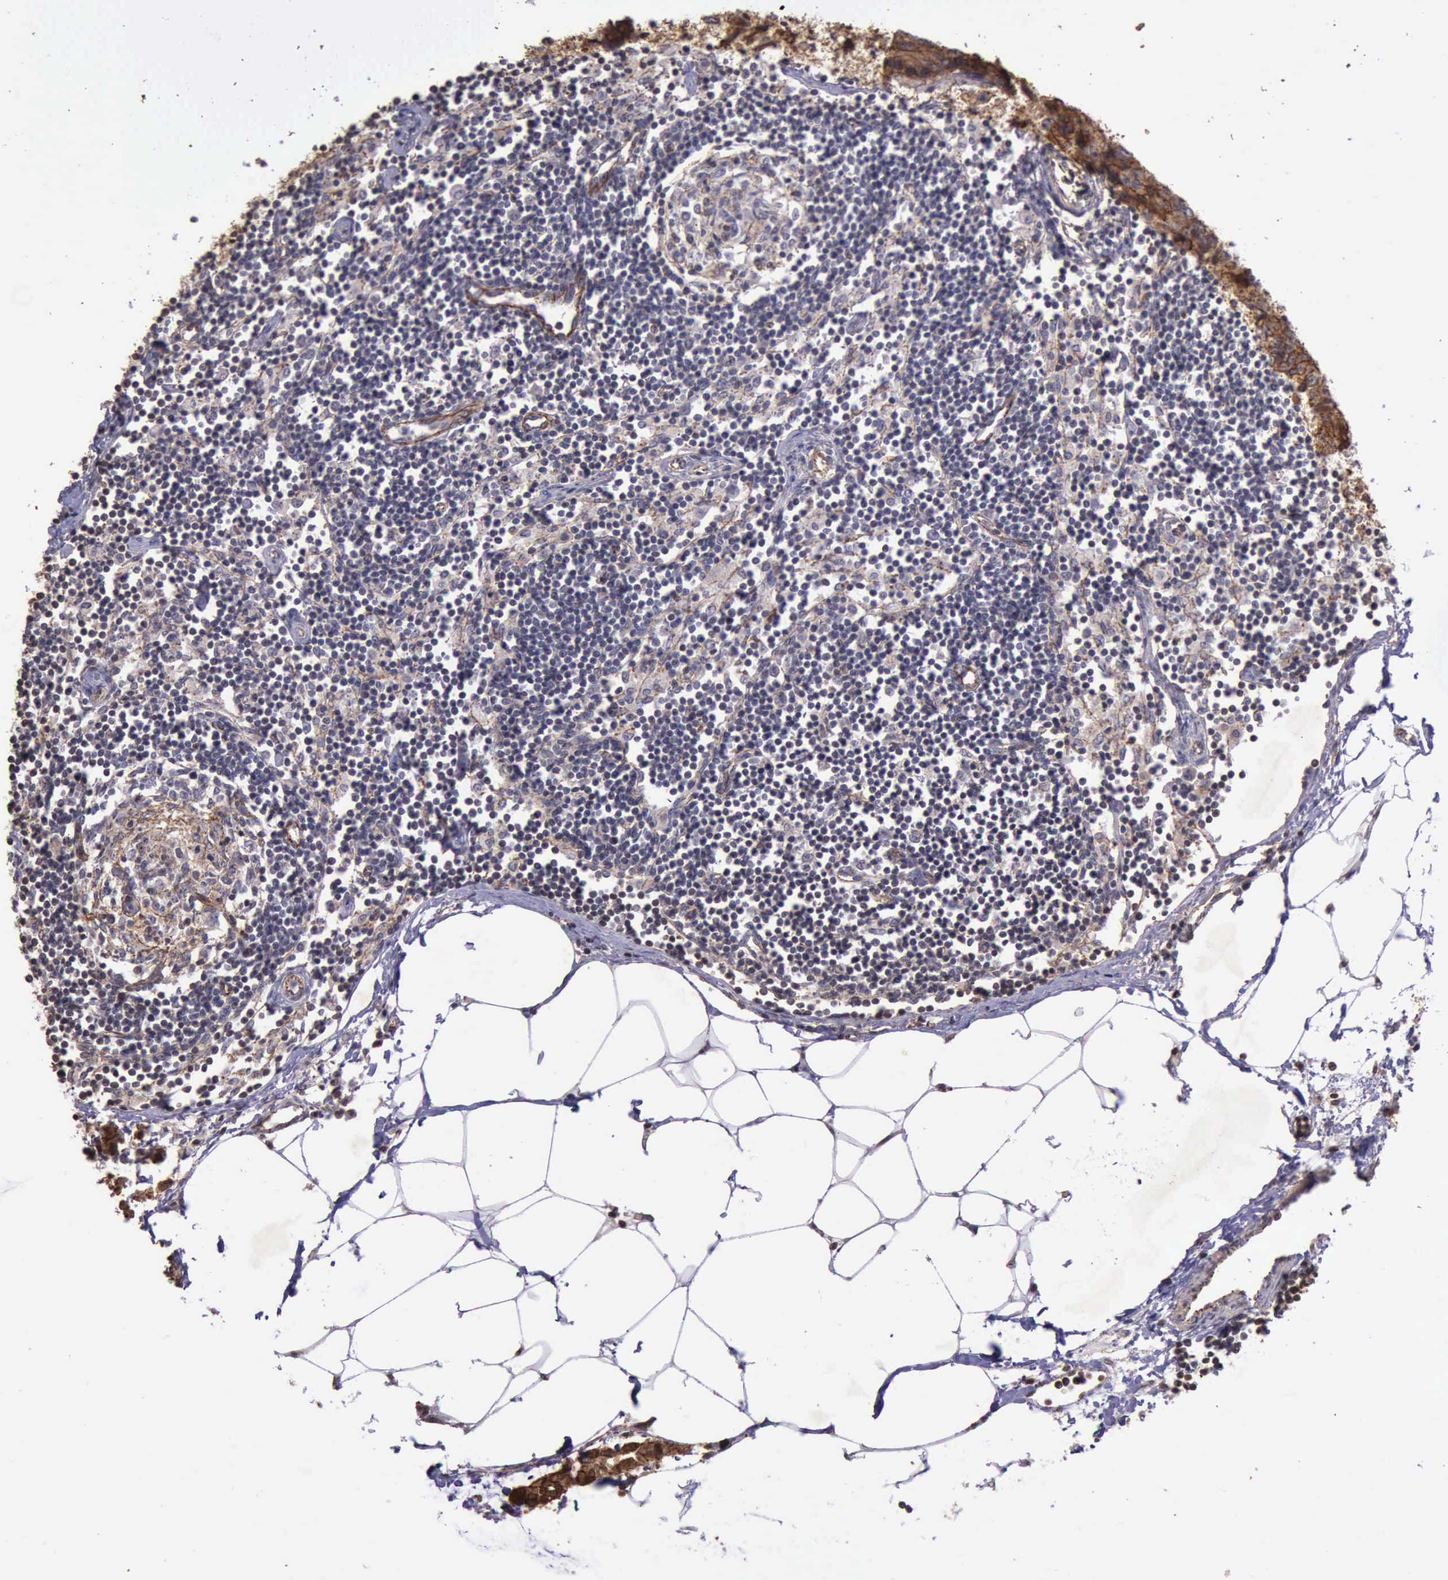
{"staining": {"intensity": "moderate", "quantity": ">75%", "location": "cytoplasmic/membranous"}, "tissue": "colorectal cancer", "cell_type": "Tumor cells", "image_type": "cancer", "snomed": [{"axis": "morphology", "description": "Normal tissue, NOS"}, {"axis": "morphology", "description": "Adenocarcinoma, NOS"}, {"axis": "topography", "description": "Colon"}, {"axis": "topography", "description": "Peripheral nerve tissue"}], "caption": "This histopathology image demonstrates colorectal adenocarcinoma stained with immunohistochemistry to label a protein in brown. The cytoplasmic/membranous of tumor cells show moderate positivity for the protein. Nuclei are counter-stained blue.", "gene": "CTNNB1", "patient": {"sex": "male", "age": 14}}